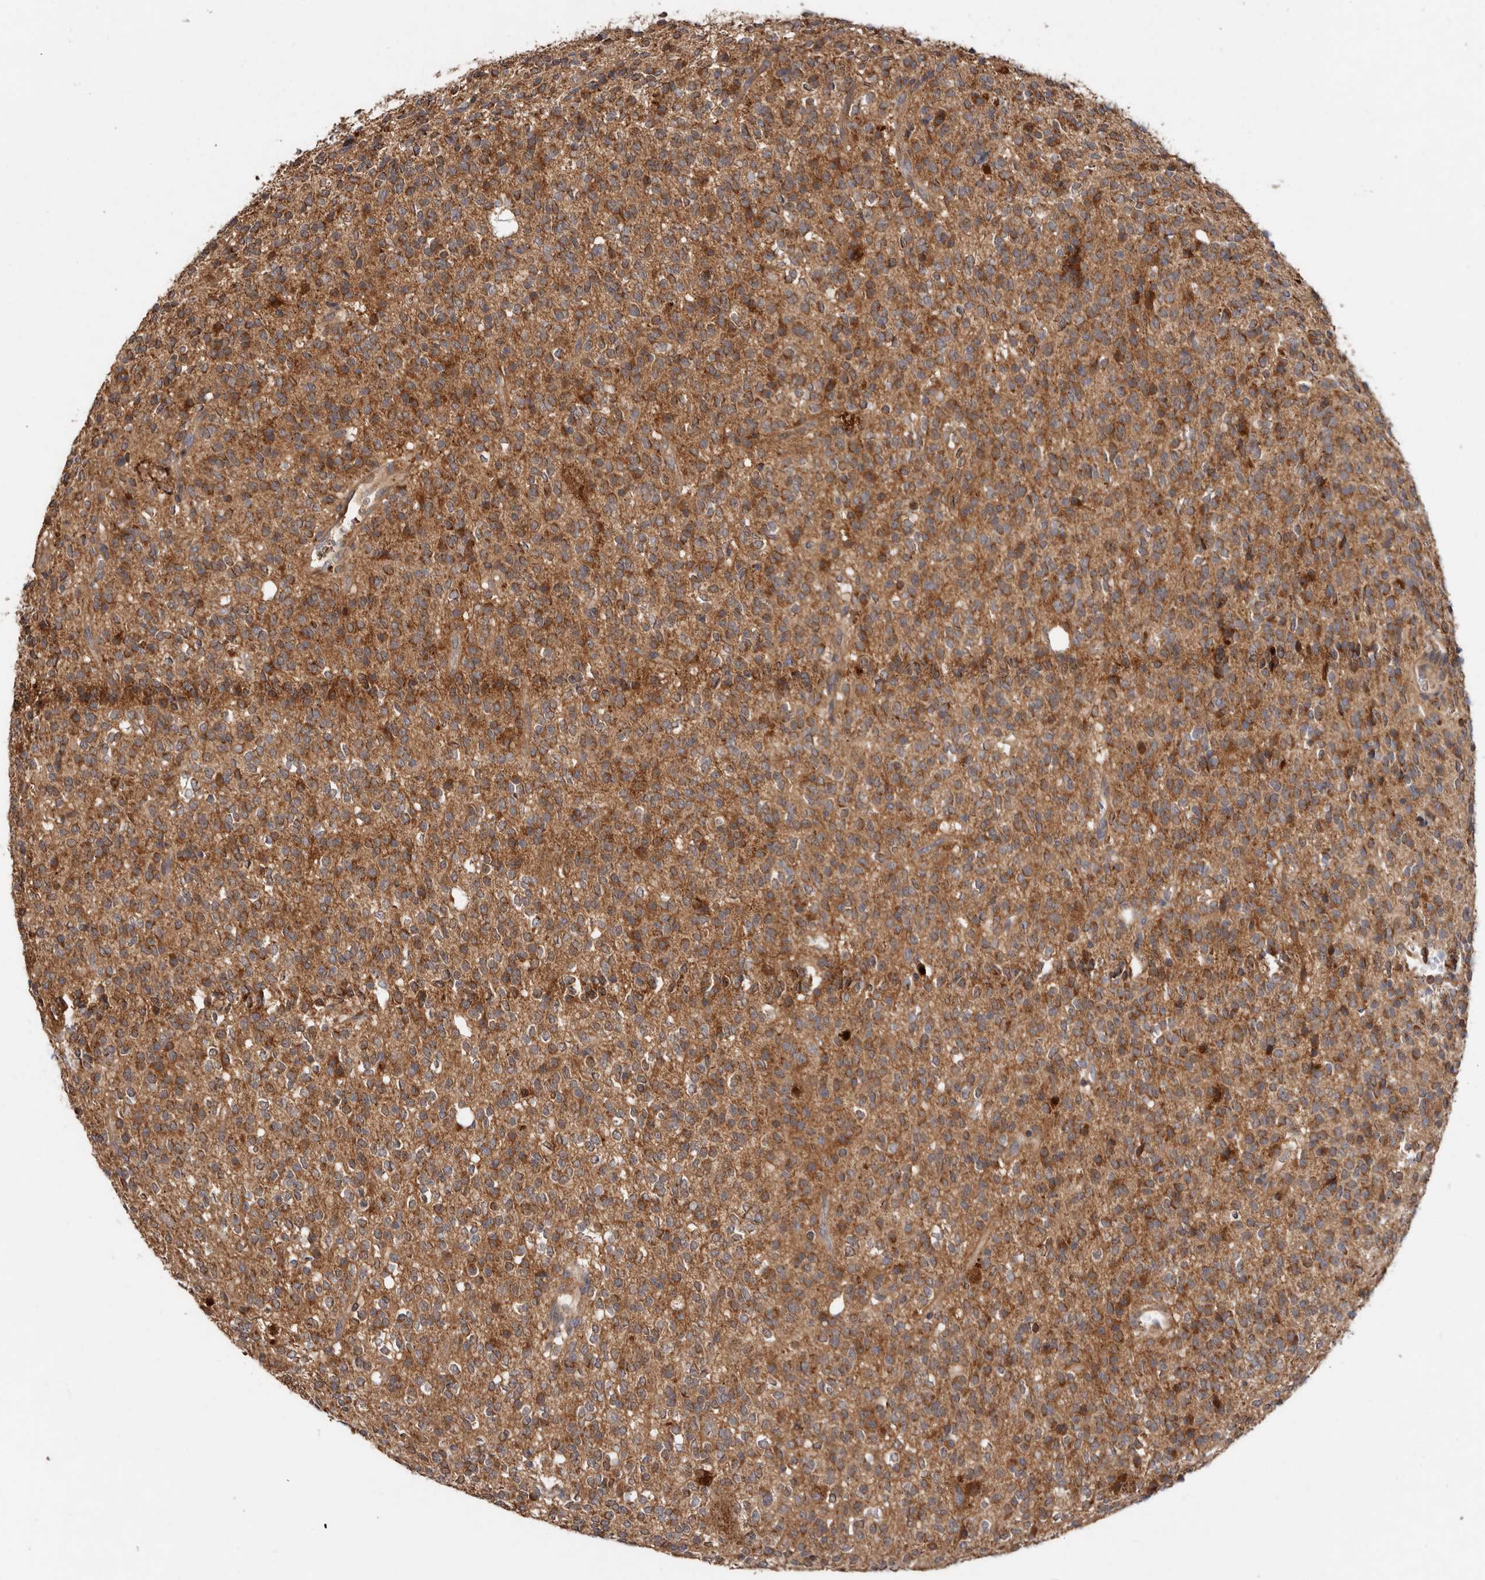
{"staining": {"intensity": "moderate", "quantity": ">75%", "location": "cytoplasmic/membranous"}, "tissue": "glioma", "cell_type": "Tumor cells", "image_type": "cancer", "snomed": [{"axis": "morphology", "description": "Glioma, malignant, High grade"}, {"axis": "topography", "description": "Brain"}], "caption": "A micrograph showing moderate cytoplasmic/membranous positivity in about >75% of tumor cells in high-grade glioma (malignant), as visualized by brown immunohistochemical staining.", "gene": "GOT1L1", "patient": {"sex": "male", "age": 34}}